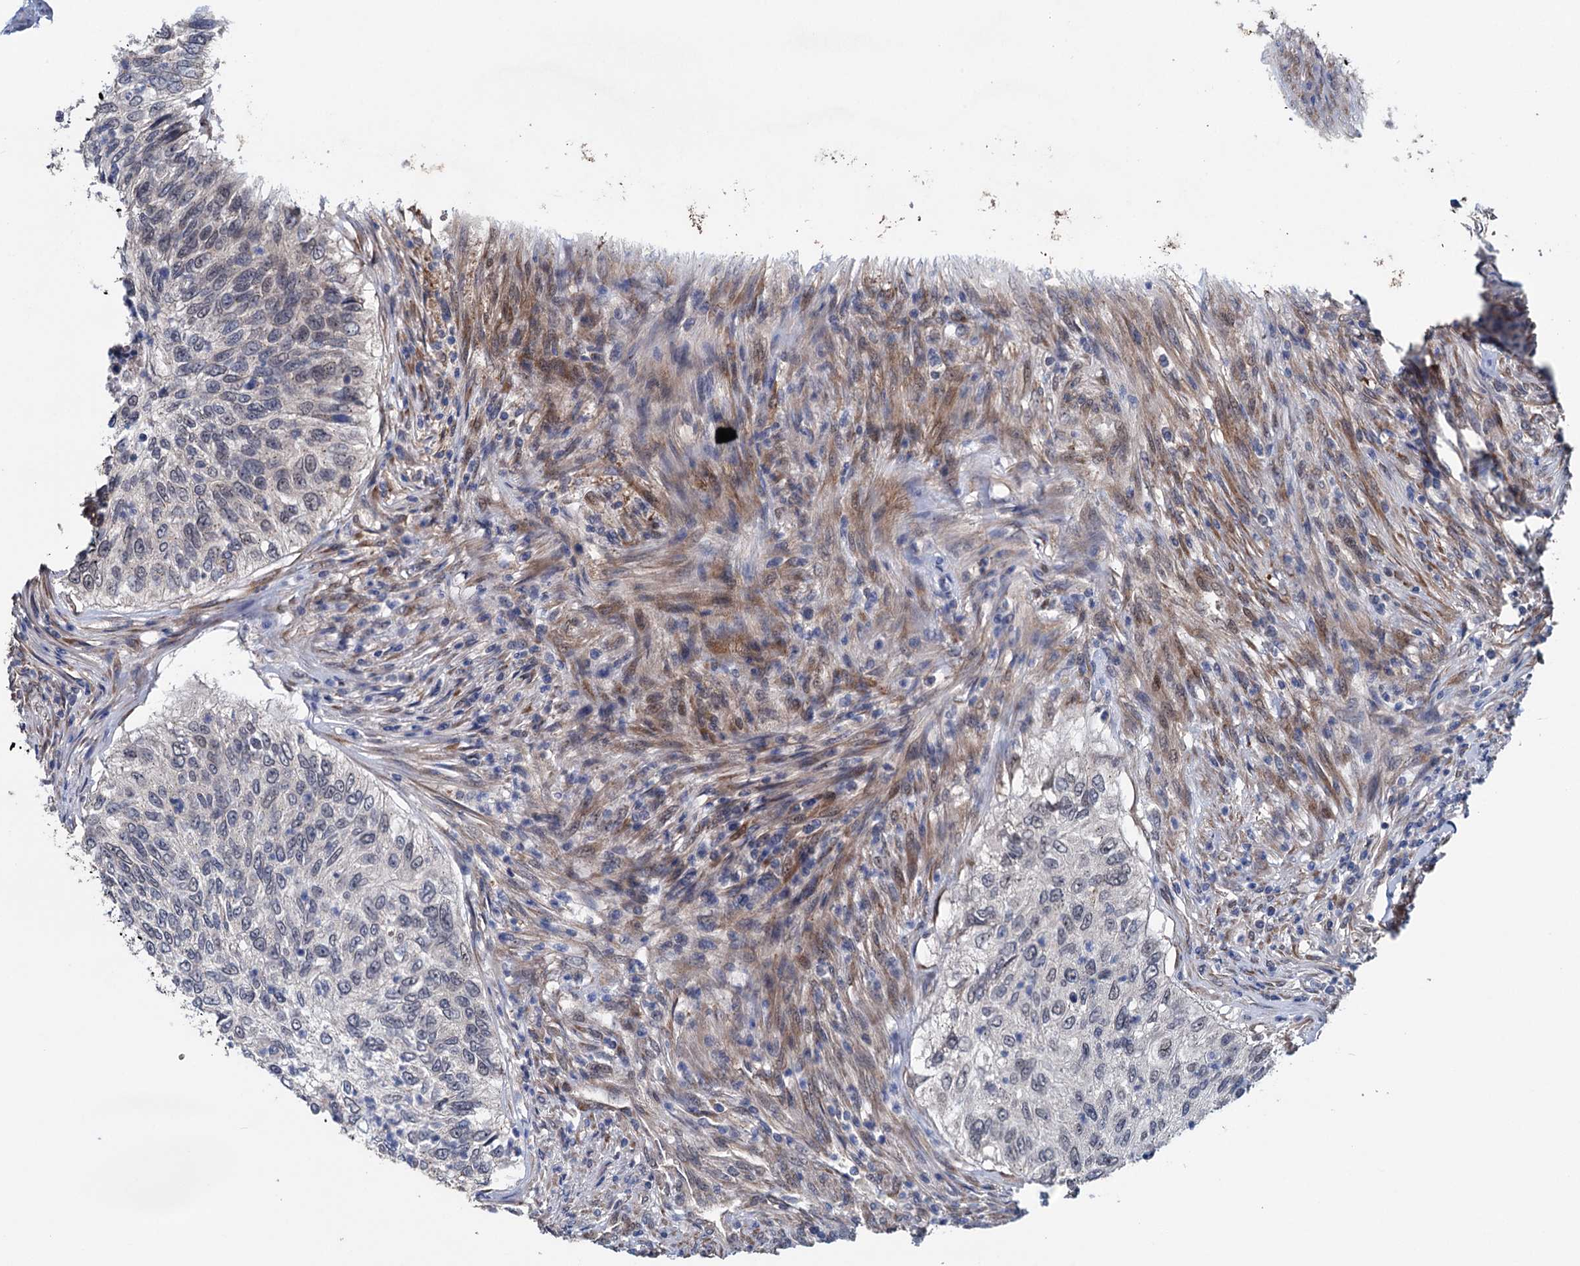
{"staining": {"intensity": "negative", "quantity": "none", "location": "none"}, "tissue": "urothelial cancer", "cell_type": "Tumor cells", "image_type": "cancer", "snomed": [{"axis": "morphology", "description": "Urothelial carcinoma, High grade"}, {"axis": "topography", "description": "Urinary bladder"}], "caption": "Urothelial cancer was stained to show a protein in brown. There is no significant staining in tumor cells. (DAB immunohistochemistry with hematoxylin counter stain).", "gene": "EYA4", "patient": {"sex": "female", "age": 60}}